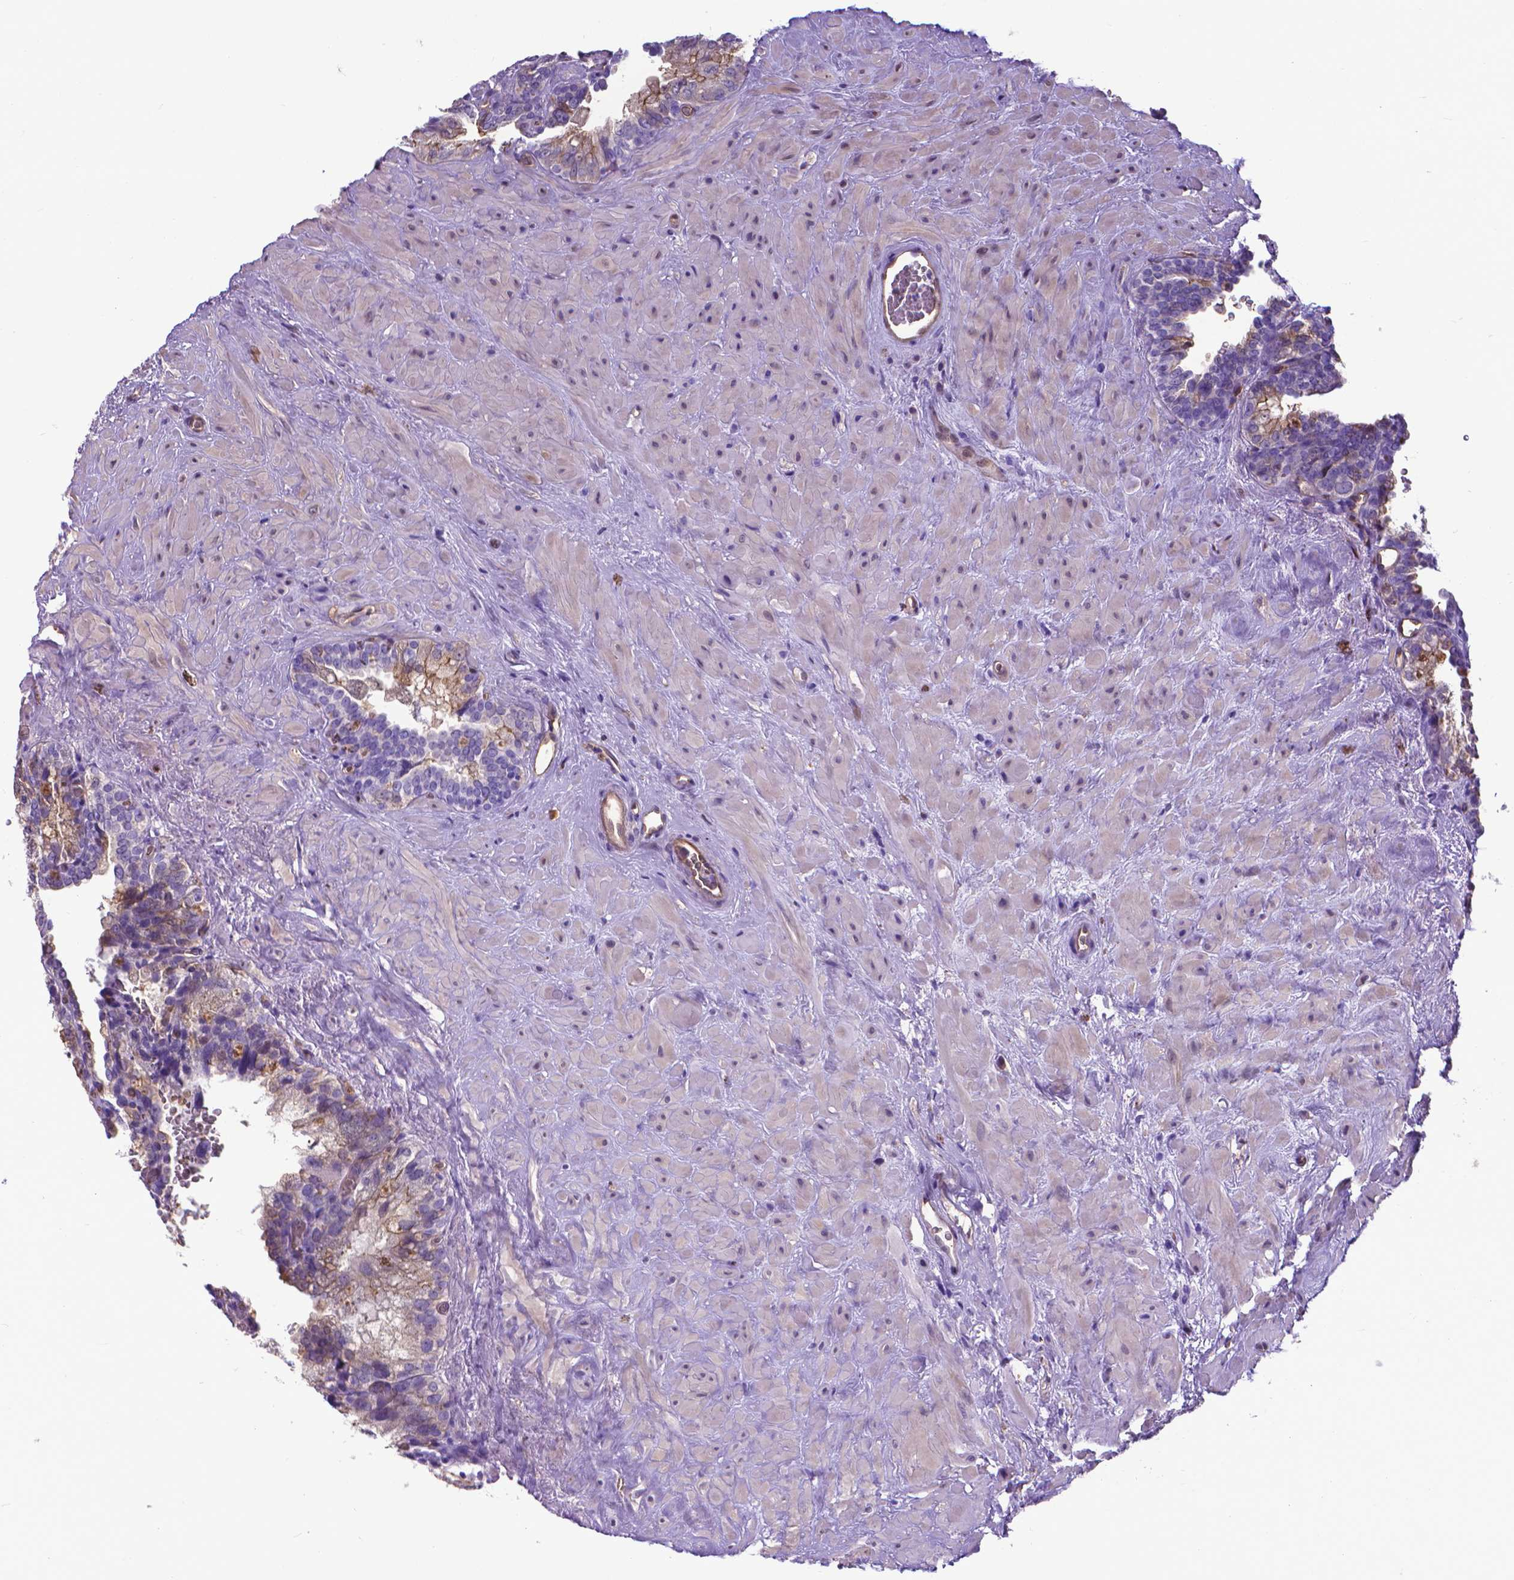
{"staining": {"intensity": "moderate", "quantity": "<25%", "location": "cytoplasmic/membranous"}, "tissue": "seminal vesicle", "cell_type": "Glandular cells", "image_type": "normal", "snomed": [{"axis": "morphology", "description": "Normal tissue, NOS"}, {"axis": "topography", "description": "Prostate"}, {"axis": "topography", "description": "Seminal veicle"}], "caption": "Seminal vesicle stained with IHC demonstrates moderate cytoplasmic/membranous expression in about <25% of glandular cells.", "gene": "CLIC4", "patient": {"sex": "male", "age": 71}}